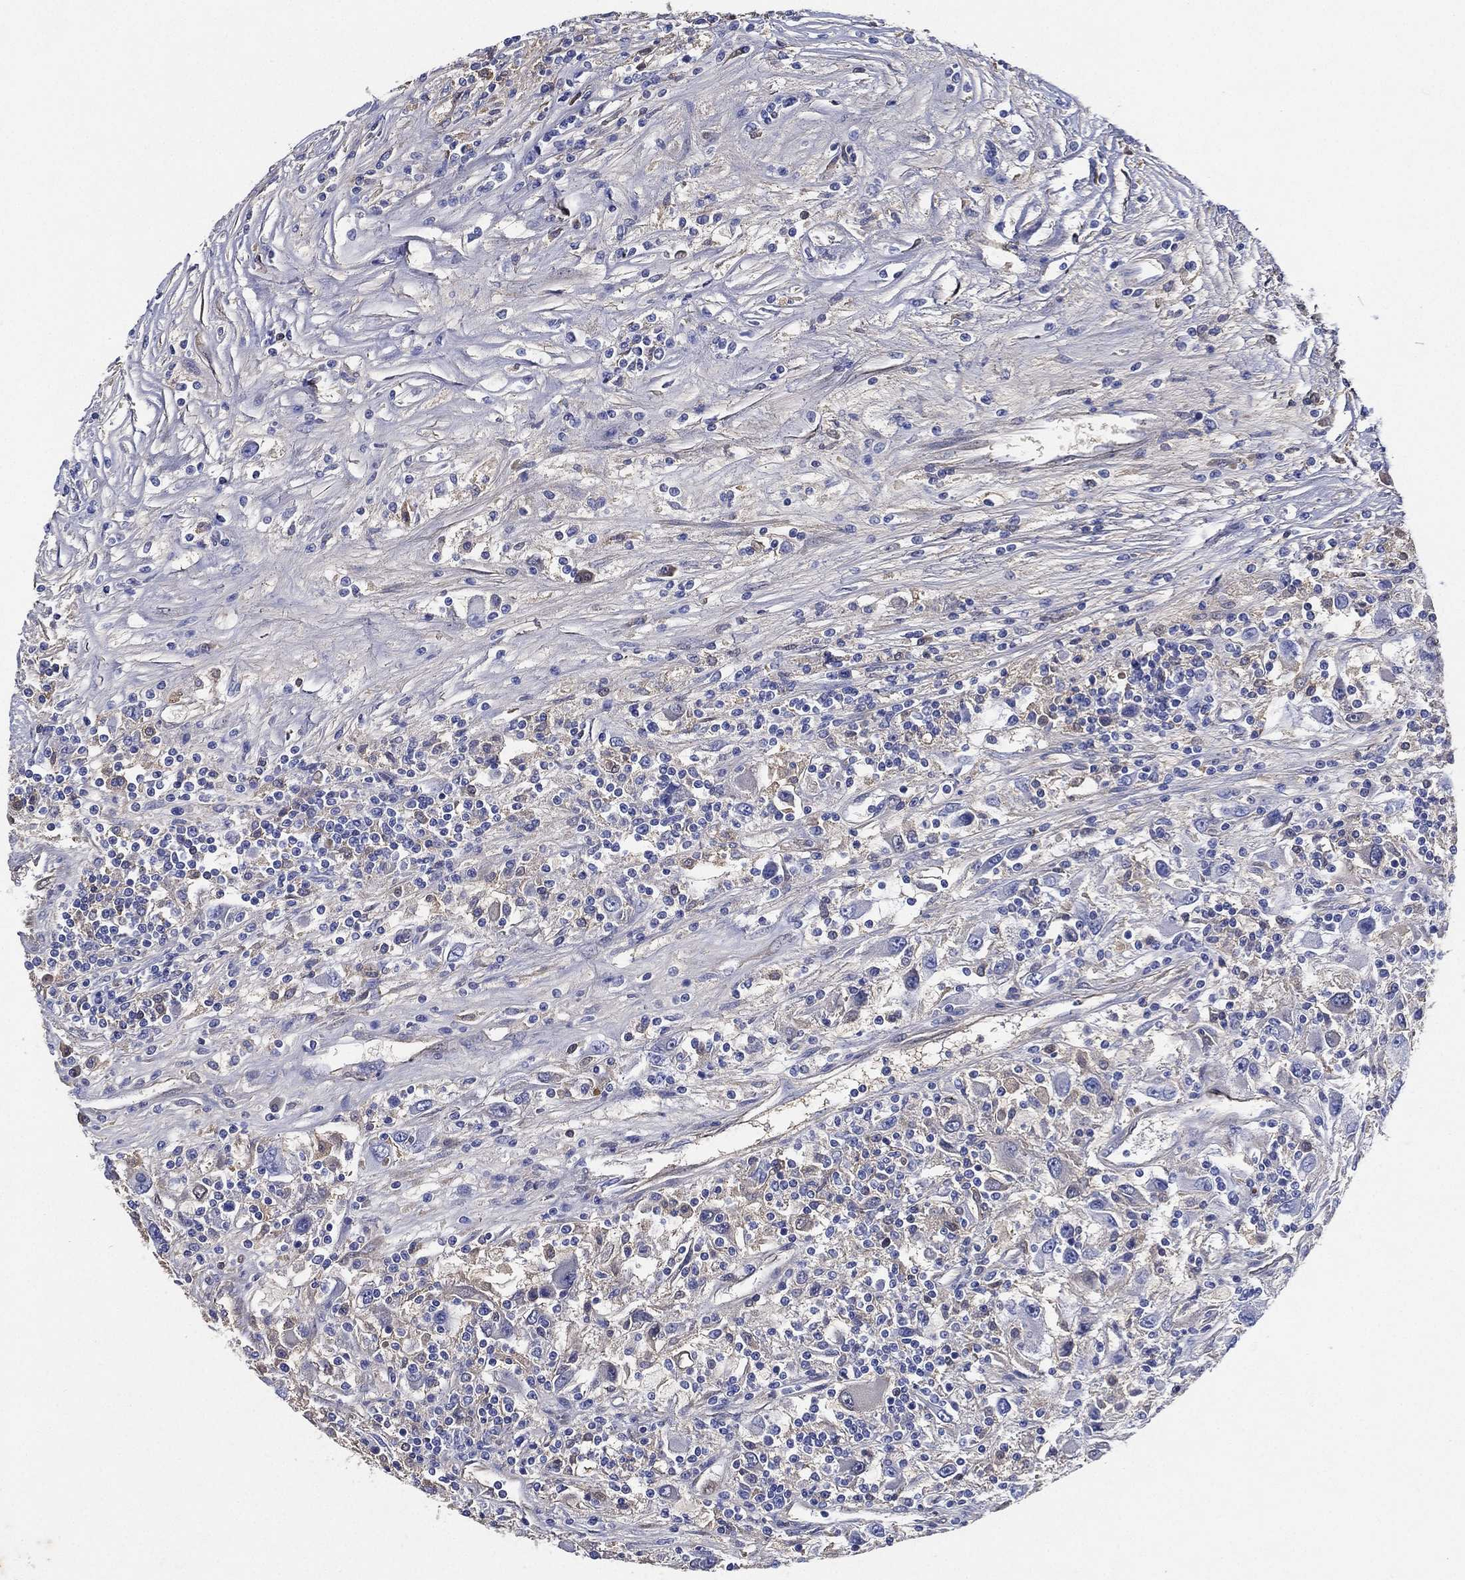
{"staining": {"intensity": "negative", "quantity": "none", "location": "none"}, "tissue": "renal cancer", "cell_type": "Tumor cells", "image_type": "cancer", "snomed": [{"axis": "morphology", "description": "Adenocarcinoma, NOS"}, {"axis": "topography", "description": "Kidney"}], "caption": "This is an IHC histopathology image of human renal adenocarcinoma. There is no expression in tumor cells.", "gene": "TMPRSS11D", "patient": {"sex": "female", "age": 67}}